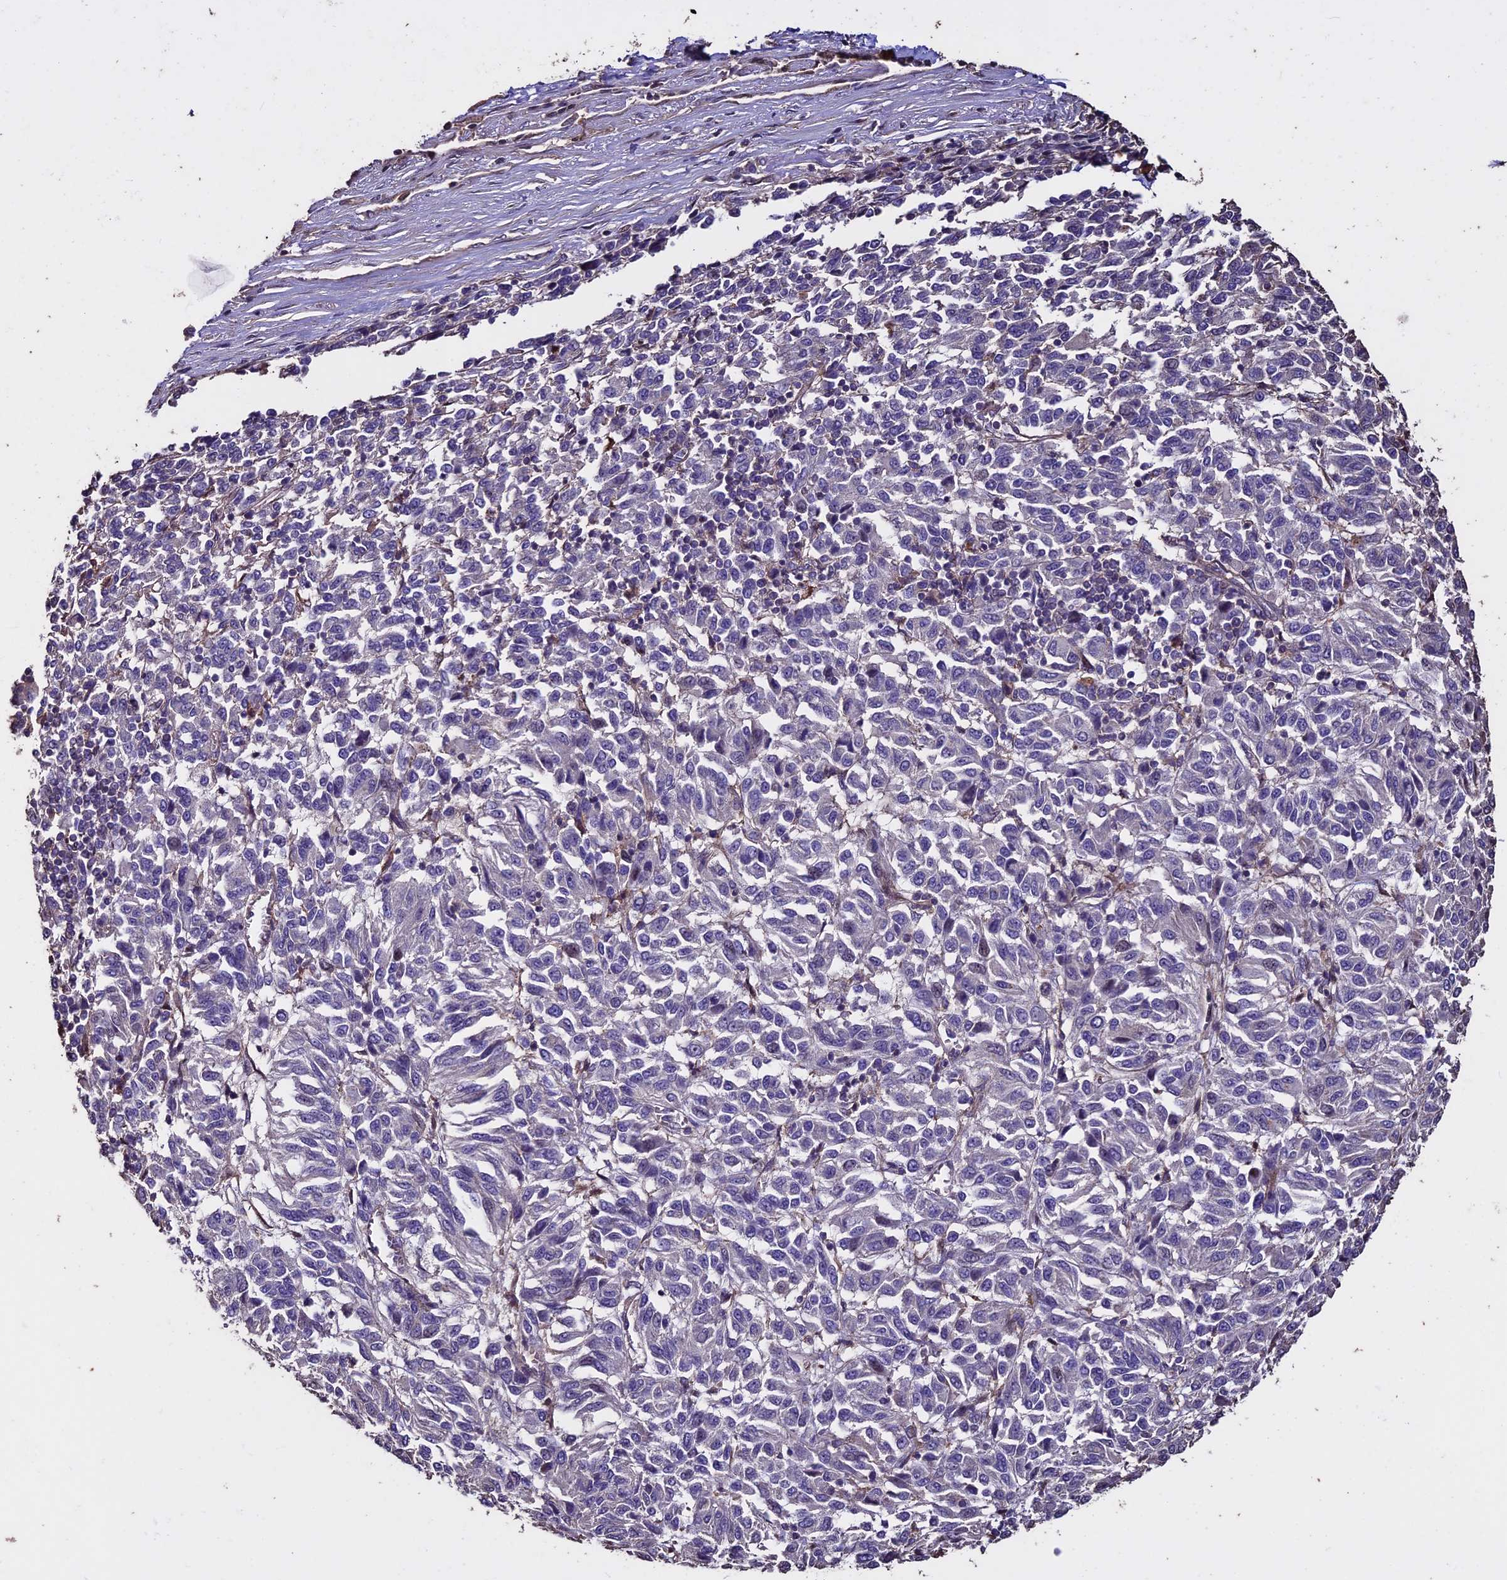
{"staining": {"intensity": "negative", "quantity": "none", "location": "none"}, "tissue": "melanoma", "cell_type": "Tumor cells", "image_type": "cancer", "snomed": [{"axis": "morphology", "description": "Malignant melanoma, Metastatic site"}, {"axis": "topography", "description": "Lung"}], "caption": "This is an IHC micrograph of melanoma. There is no expression in tumor cells.", "gene": "USB1", "patient": {"sex": "male", "age": 64}}